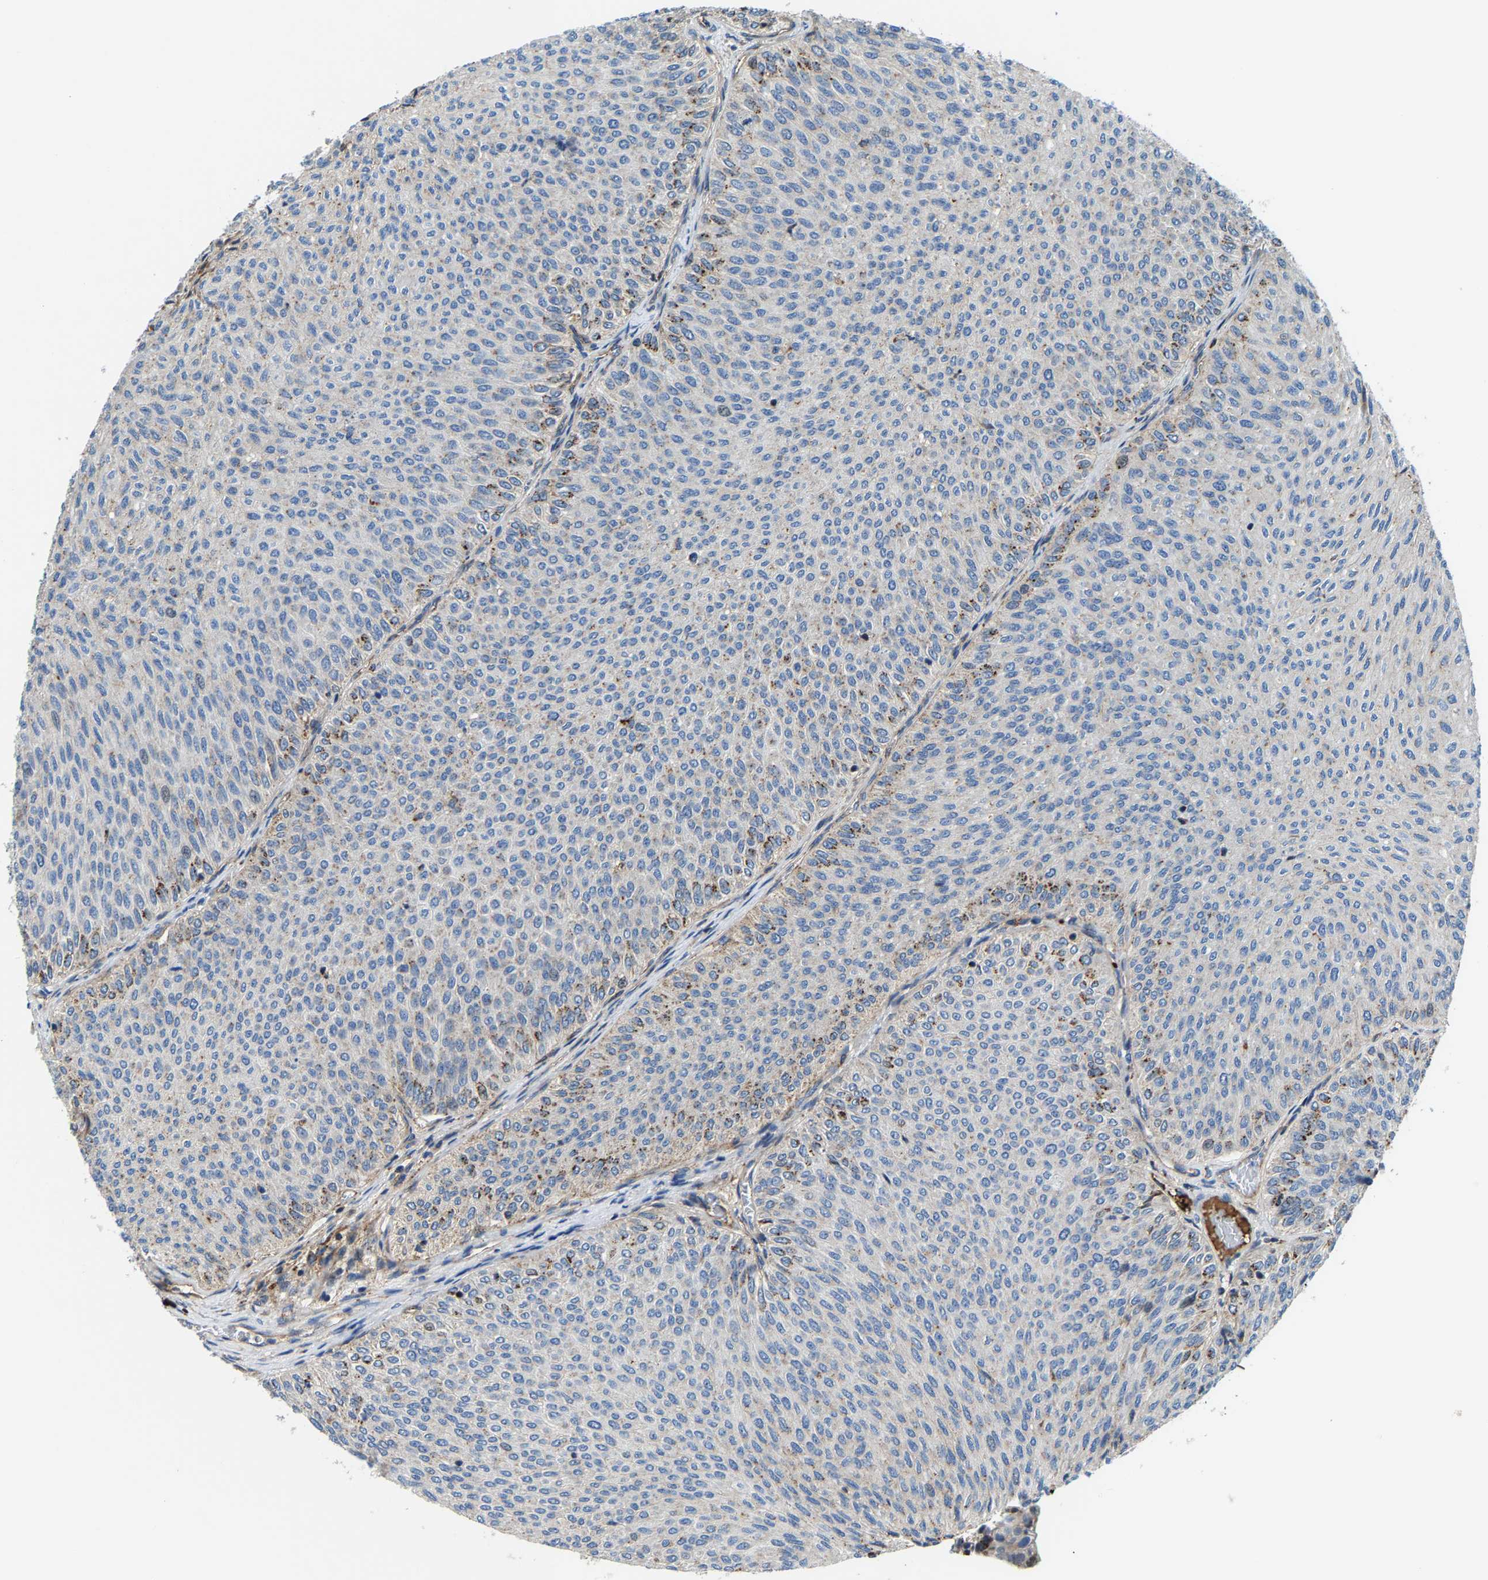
{"staining": {"intensity": "moderate", "quantity": "<25%", "location": "cytoplasmic/membranous"}, "tissue": "urothelial cancer", "cell_type": "Tumor cells", "image_type": "cancer", "snomed": [{"axis": "morphology", "description": "Urothelial carcinoma, Low grade"}, {"axis": "topography", "description": "Urinary bladder"}], "caption": "IHC of human urothelial cancer demonstrates low levels of moderate cytoplasmic/membranous positivity in about <25% of tumor cells.", "gene": "DPP7", "patient": {"sex": "male", "age": 78}}